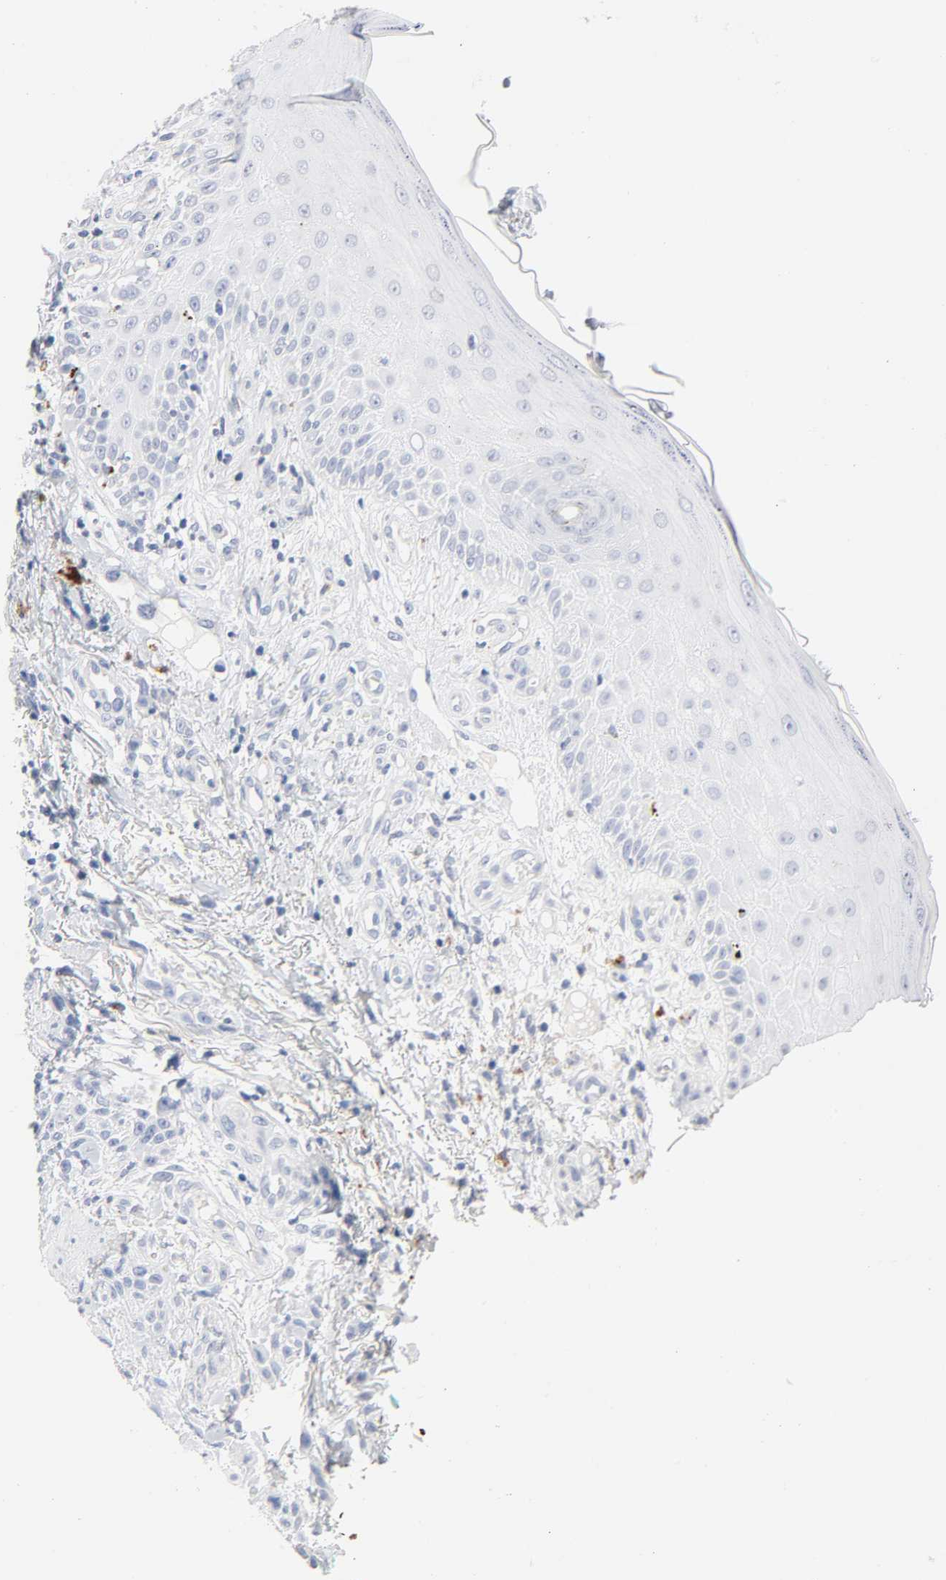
{"staining": {"intensity": "negative", "quantity": "none", "location": "none"}, "tissue": "skin cancer", "cell_type": "Tumor cells", "image_type": "cancer", "snomed": [{"axis": "morphology", "description": "Squamous cell carcinoma, NOS"}, {"axis": "topography", "description": "Skin"}], "caption": "This is an IHC histopathology image of human skin cancer (squamous cell carcinoma). There is no positivity in tumor cells.", "gene": "PLP1", "patient": {"sex": "female", "age": 42}}